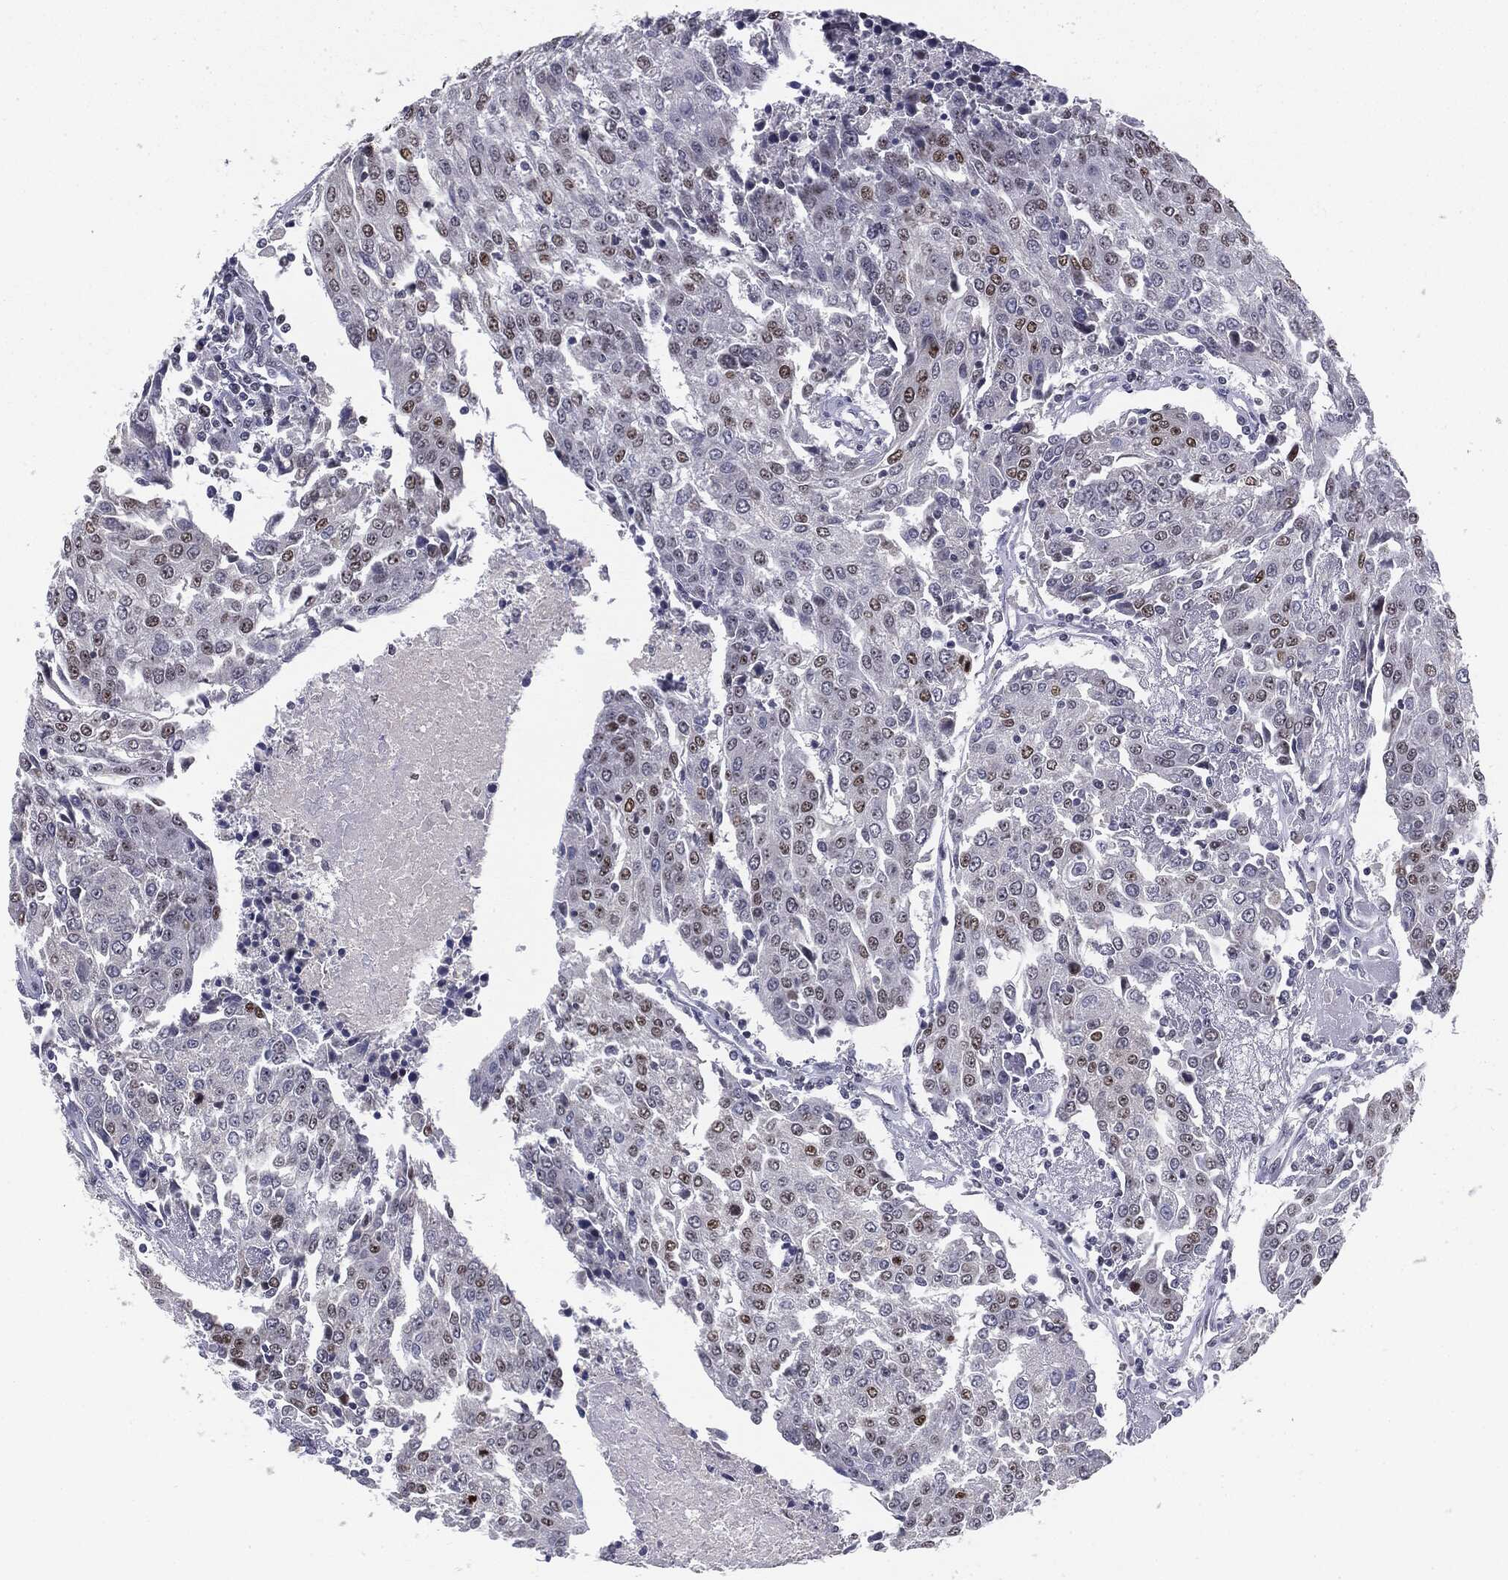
{"staining": {"intensity": "moderate", "quantity": "<25%", "location": "nuclear"}, "tissue": "urothelial cancer", "cell_type": "Tumor cells", "image_type": "cancer", "snomed": [{"axis": "morphology", "description": "Urothelial carcinoma, High grade"}, {"axis": "topography", "description": "Urinary bladder"}], "caption": "Urothelial cancer stained with a brown dye shows moderate nuclear positive positivity in about <25% of tumor cells.", "gene": "MDC1", "patient": {"sex": "female", "age": 85}}